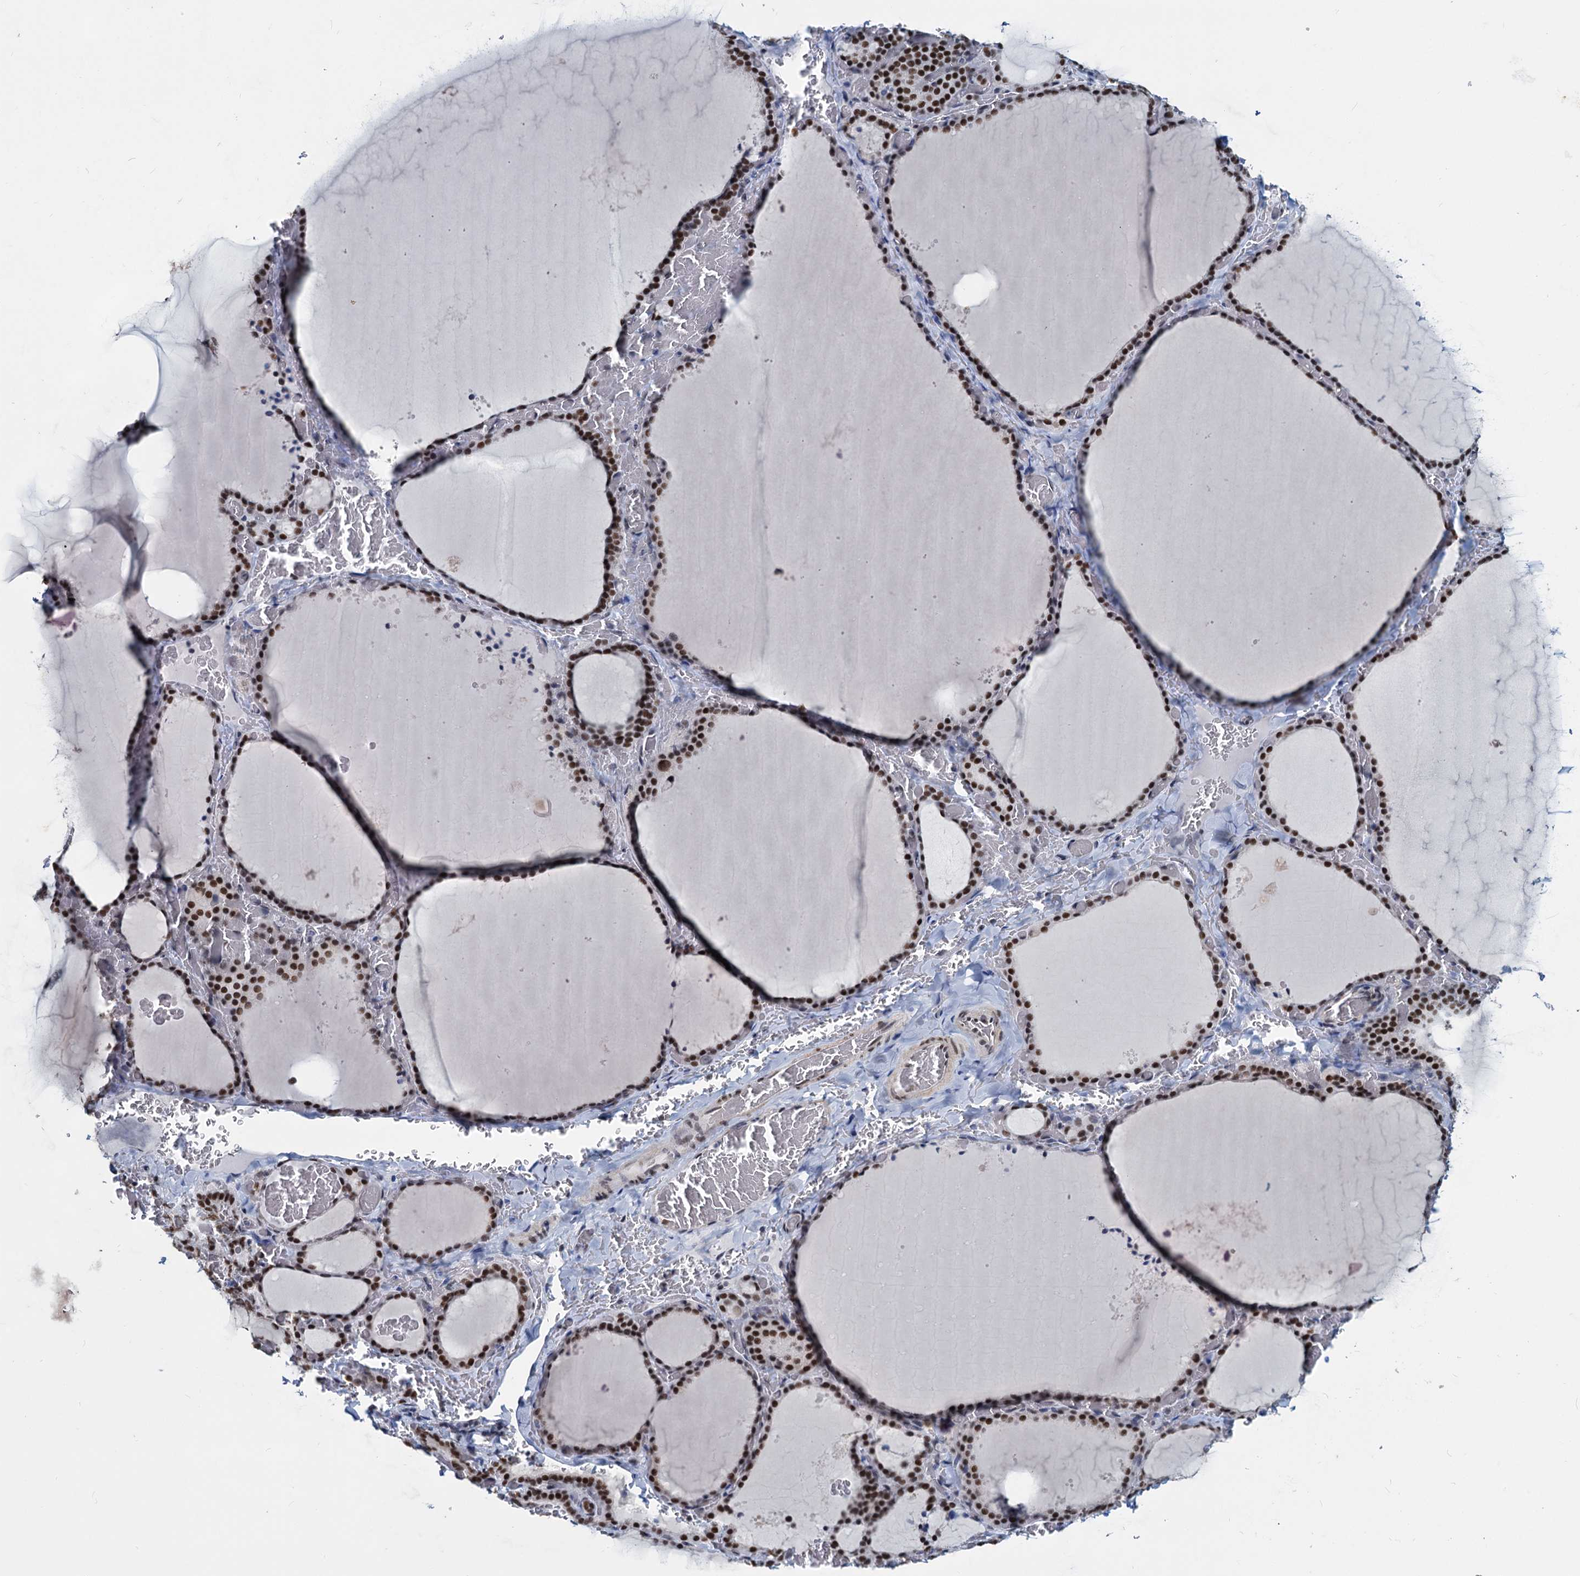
{"staining": {"intensity": "moderate", "quantity": ">75%", "location": "nuclear"}, "tissue": "thyroid gland", "cell_type": "Glandular cells", "image_type": "normal", "snomed": [{"axis": "morphology", "description": "Normal tissue, NOS"}, {"axis": "topography", "description": "Thyroid gland"}], "caption": "Immunohistochemical staining of benign thyroid gland exhibits medium levels of moderate nuclear expression in about >75% of glandular cells.", "gene": "METTL14", "patient": {"sex": "female", "age": 39}}